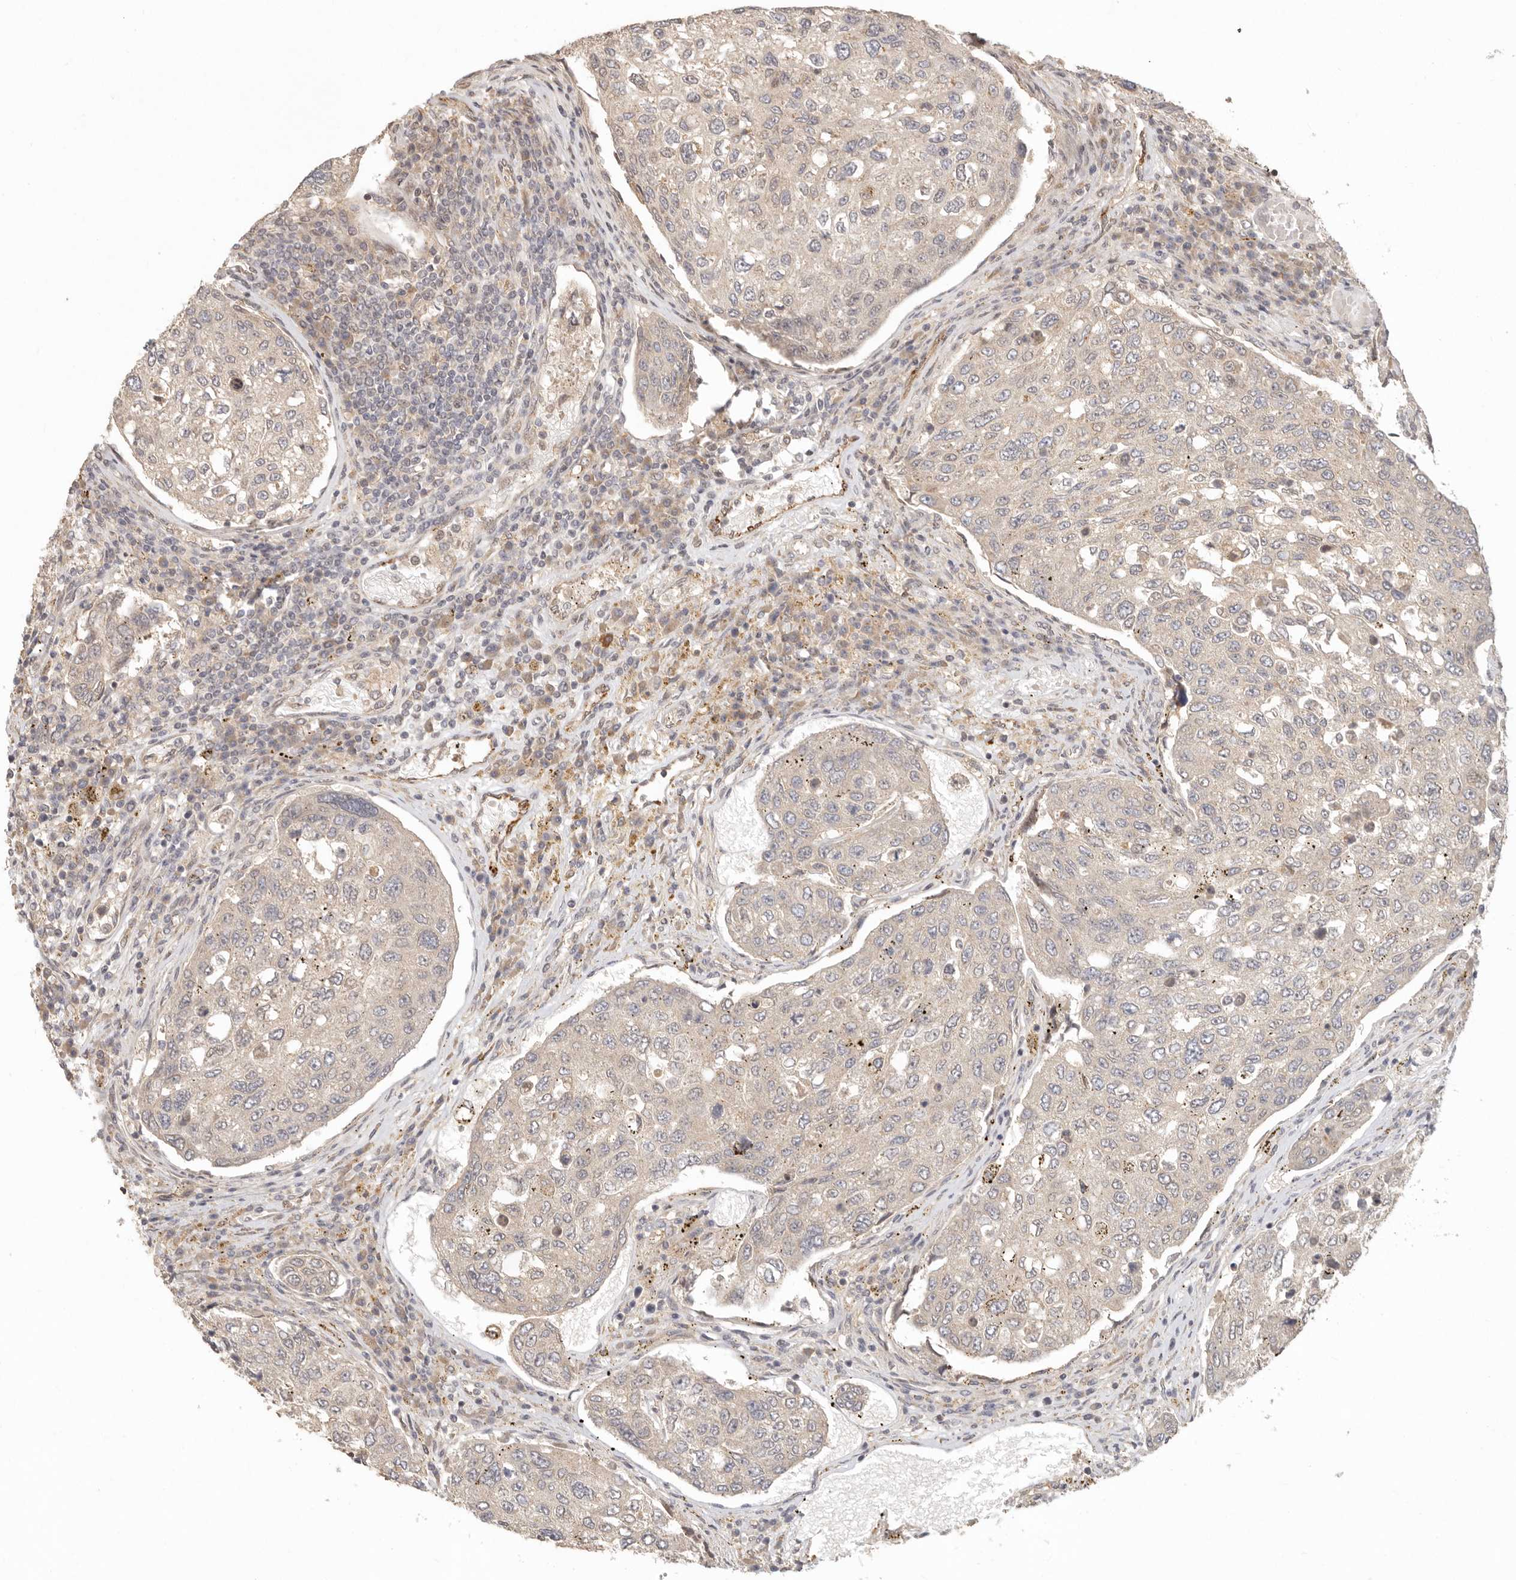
{"staining": {"intensity": "weak", "quantity": "25%-75%", "location": "cytoplasmic/membranous,nuclear"}, "tissue": "urothelial cancer", "cell_type": "Tumor cells", "image_type": "cancer", "snomed": [{"axis": "morphology", "description": "Urothelial carcinoma, High grade"}, {"axis": "topography", "description": "Lymph node"}, {"axis": "topography", "description": "Urinary bladder"}], "caption": "IHC staining of high-grade urothelial carcinoma, which reveals low levels of weak cytoplasmic/membranous and nuclear positivity in about 25%-75% of tumor cells indicating weak cytoplasmic/membranous and nuclear protein positivity. The staining was performed using DAB (3,3'-diaminobenzidine) (brown) for protein detection and nuclei were counterstained in hematoxylin (blue).", "gene": "LRRC75A", "patient": {"sex": "male", "age": 51}}